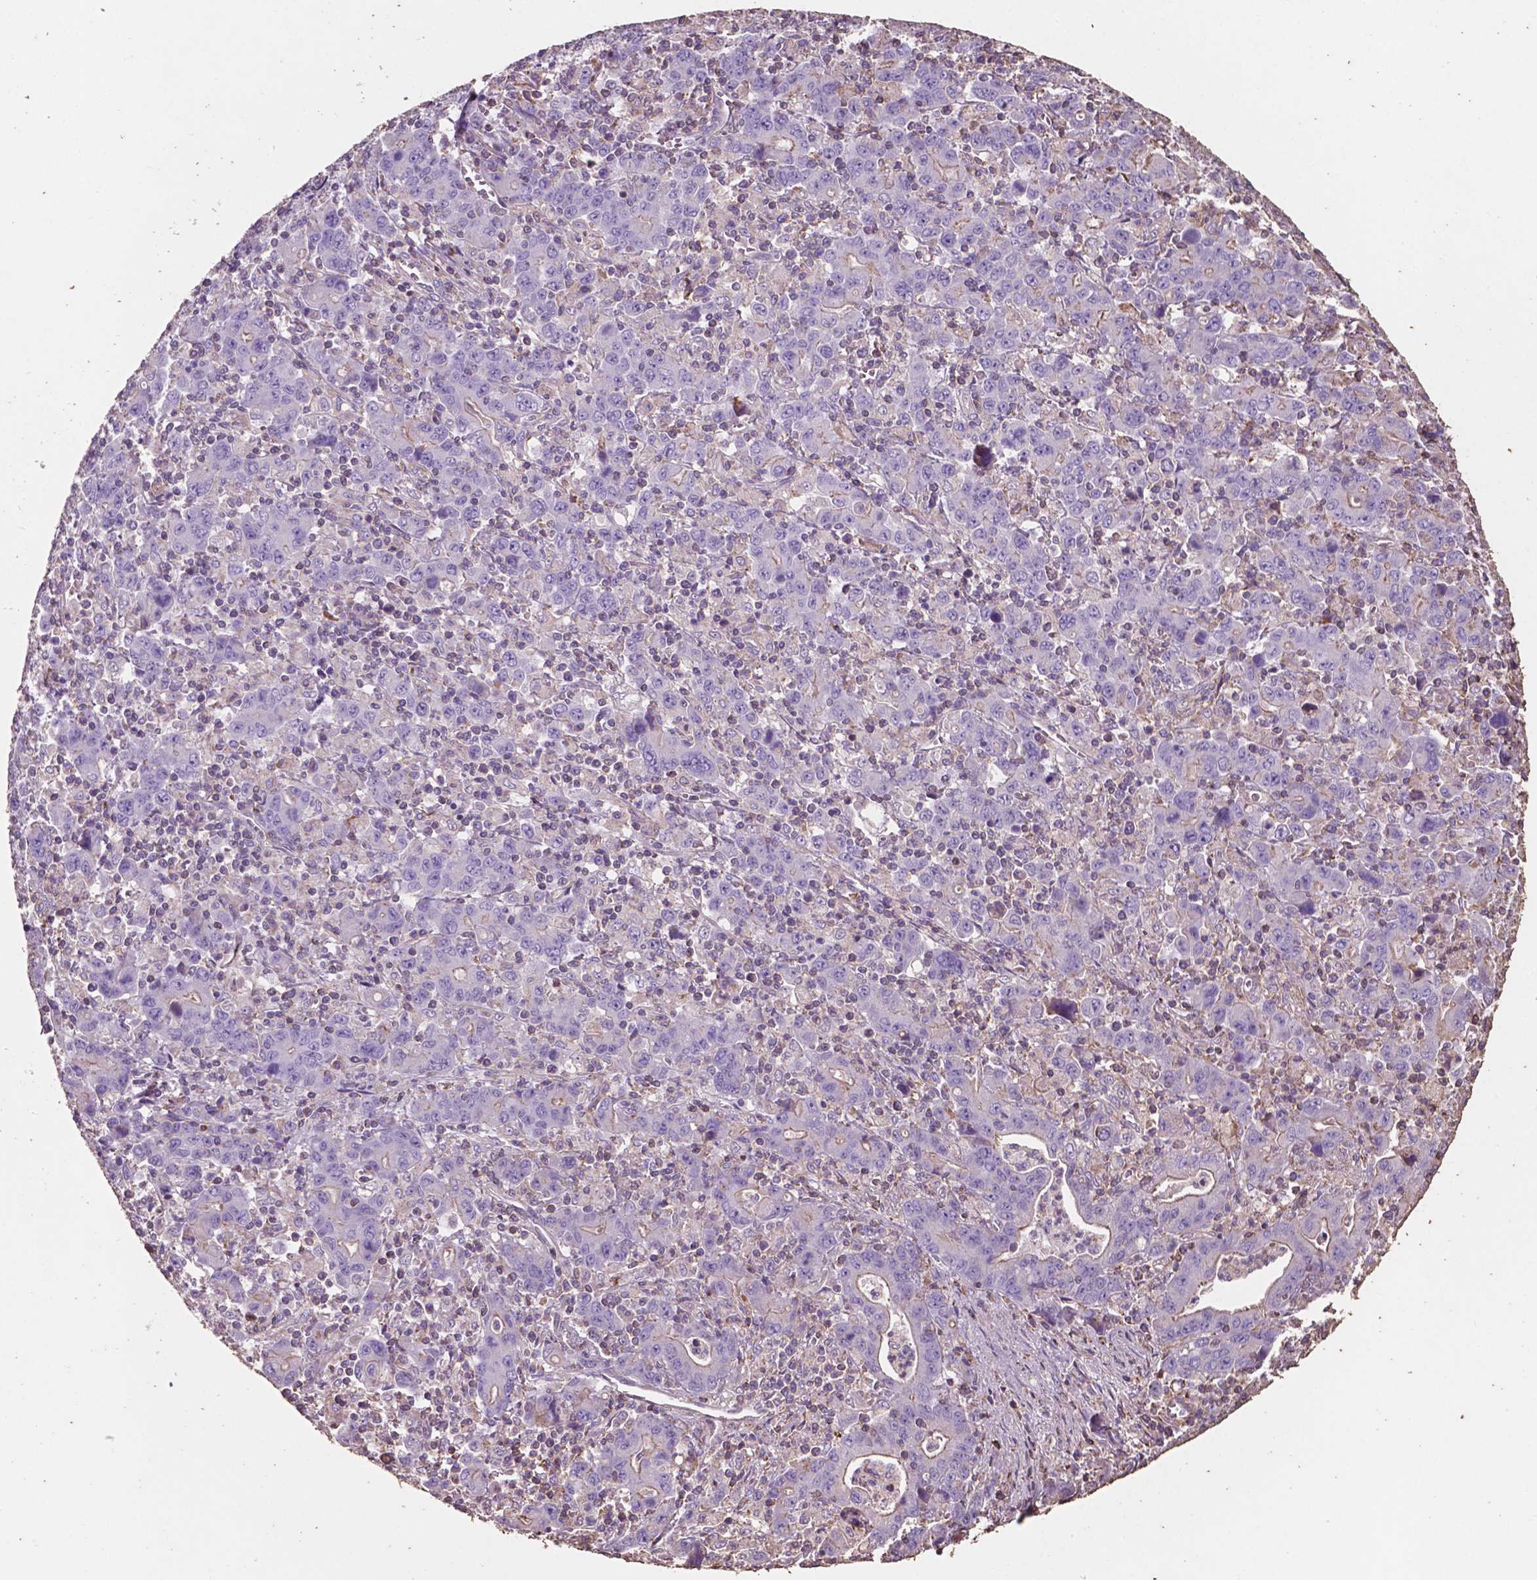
{"staining": {"intensity": "negative", "quantity": "none", "location": "none"}, "tissue": "stomach cancer", "cell_type": "Tumor cells", "image_type": "cancer", "snomed": [{"axis": "morphology", "description": "Adenocarcinoma, NOS"}, {"axis": "topography", "description": "Stomach, upper"}], "caption": "This is a histopathology image of IHC staining of stomach cancer, which shows no staining in tumor cells.", "gene": "COMMD4", "patient": {"sex": "male", "age": 69}}